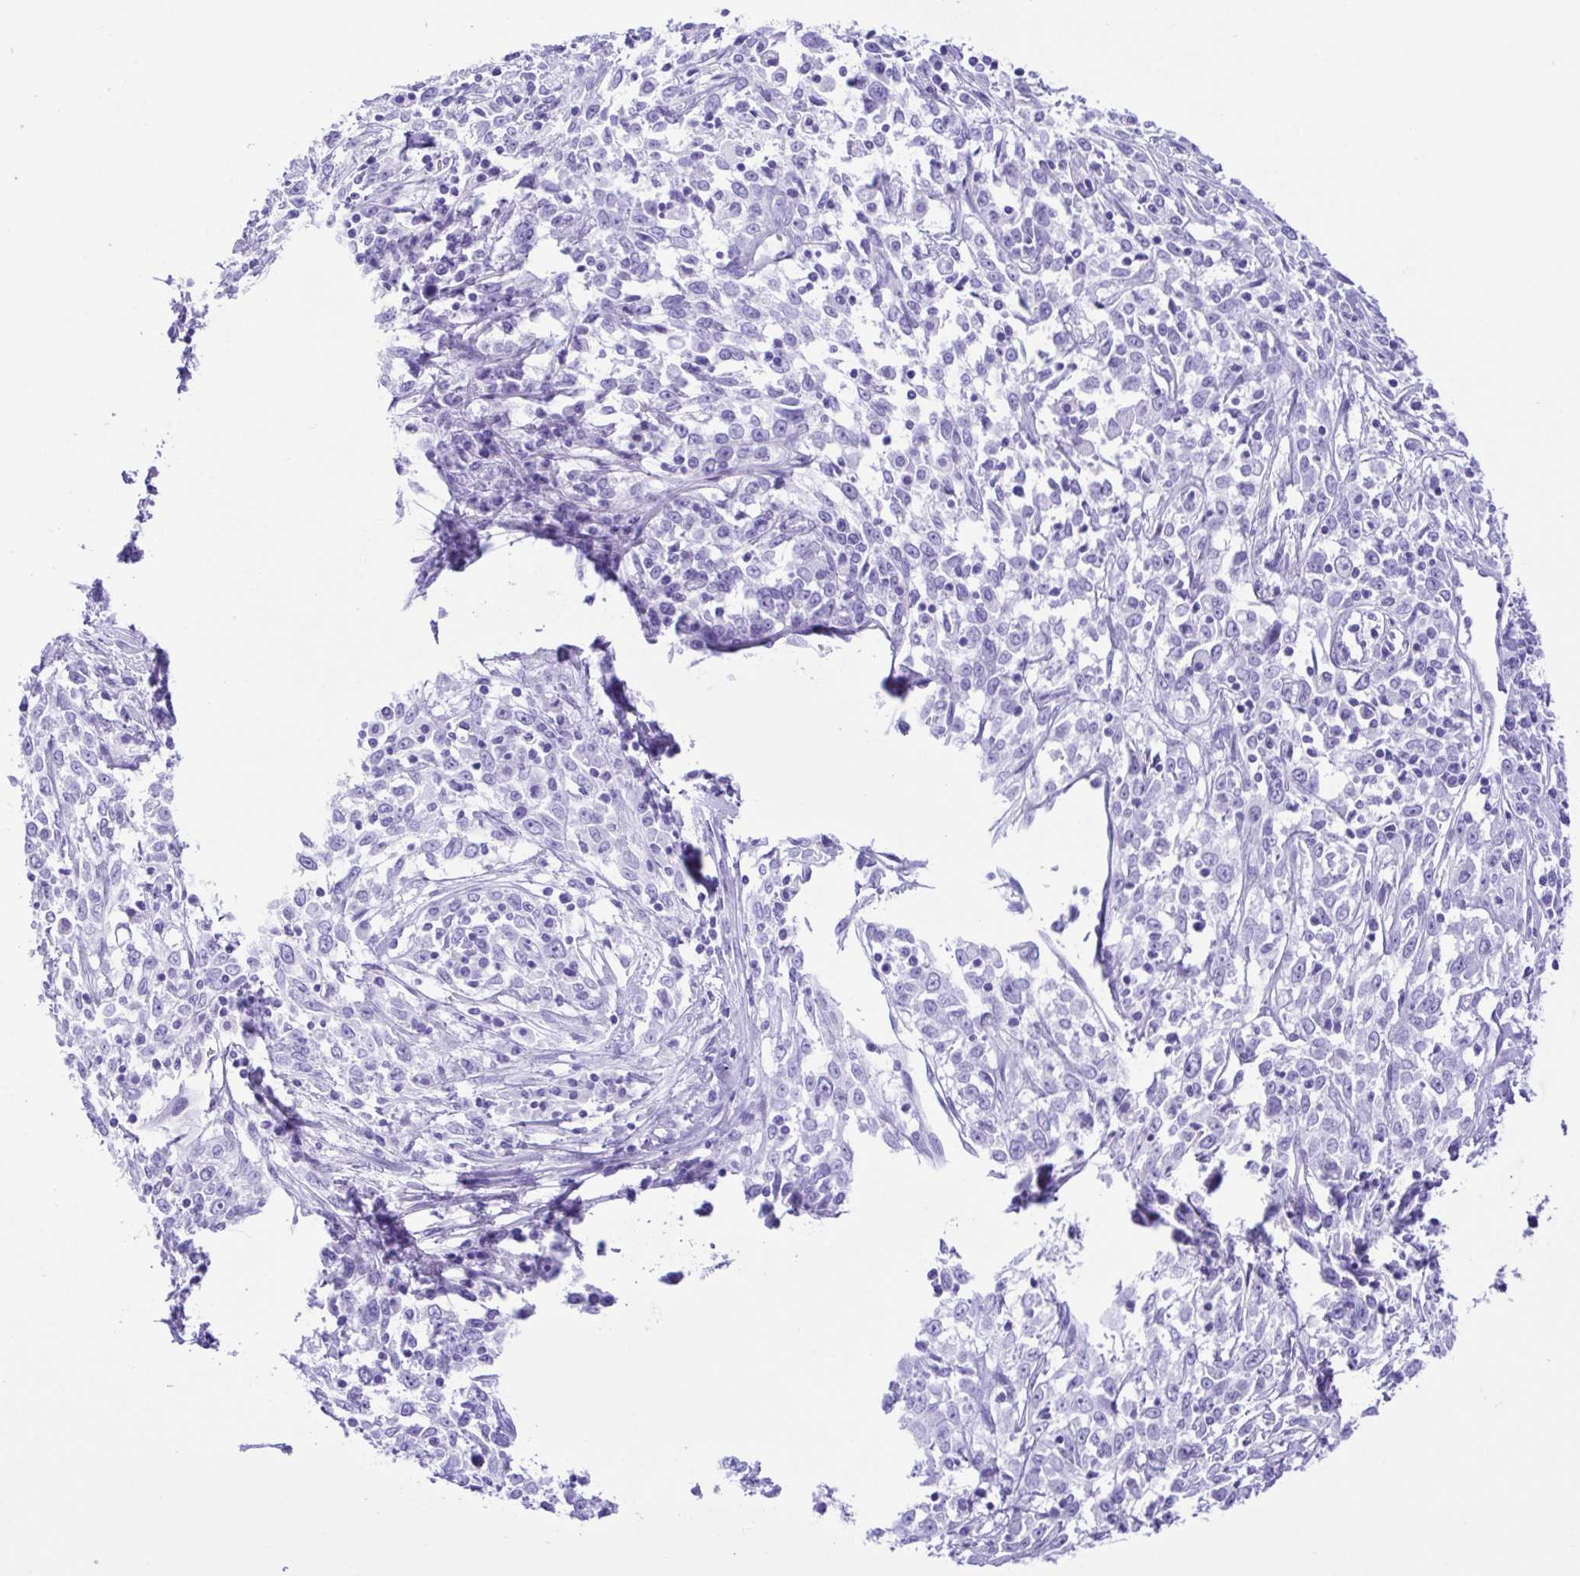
{"staining": {"intensity": "negative", "quantity": "none", "location": "none"}, "tissue": "cervical cancer", "cell_type": "Tumor cells", "image_type": "cancer", "snomed": [{"axis": "morphology", "description": "Adenocarcinoma, NOS"}, {"axis": "topography", "description": "Cervix"}], "caption": "DAB (3,3'-diaminobenzidine) immunohistochemical staining of human cervical cancer exhibits no significant positivity in tumor cells.", "gene": "ERP27", "patient": {"sex": "female", "age": 40}}